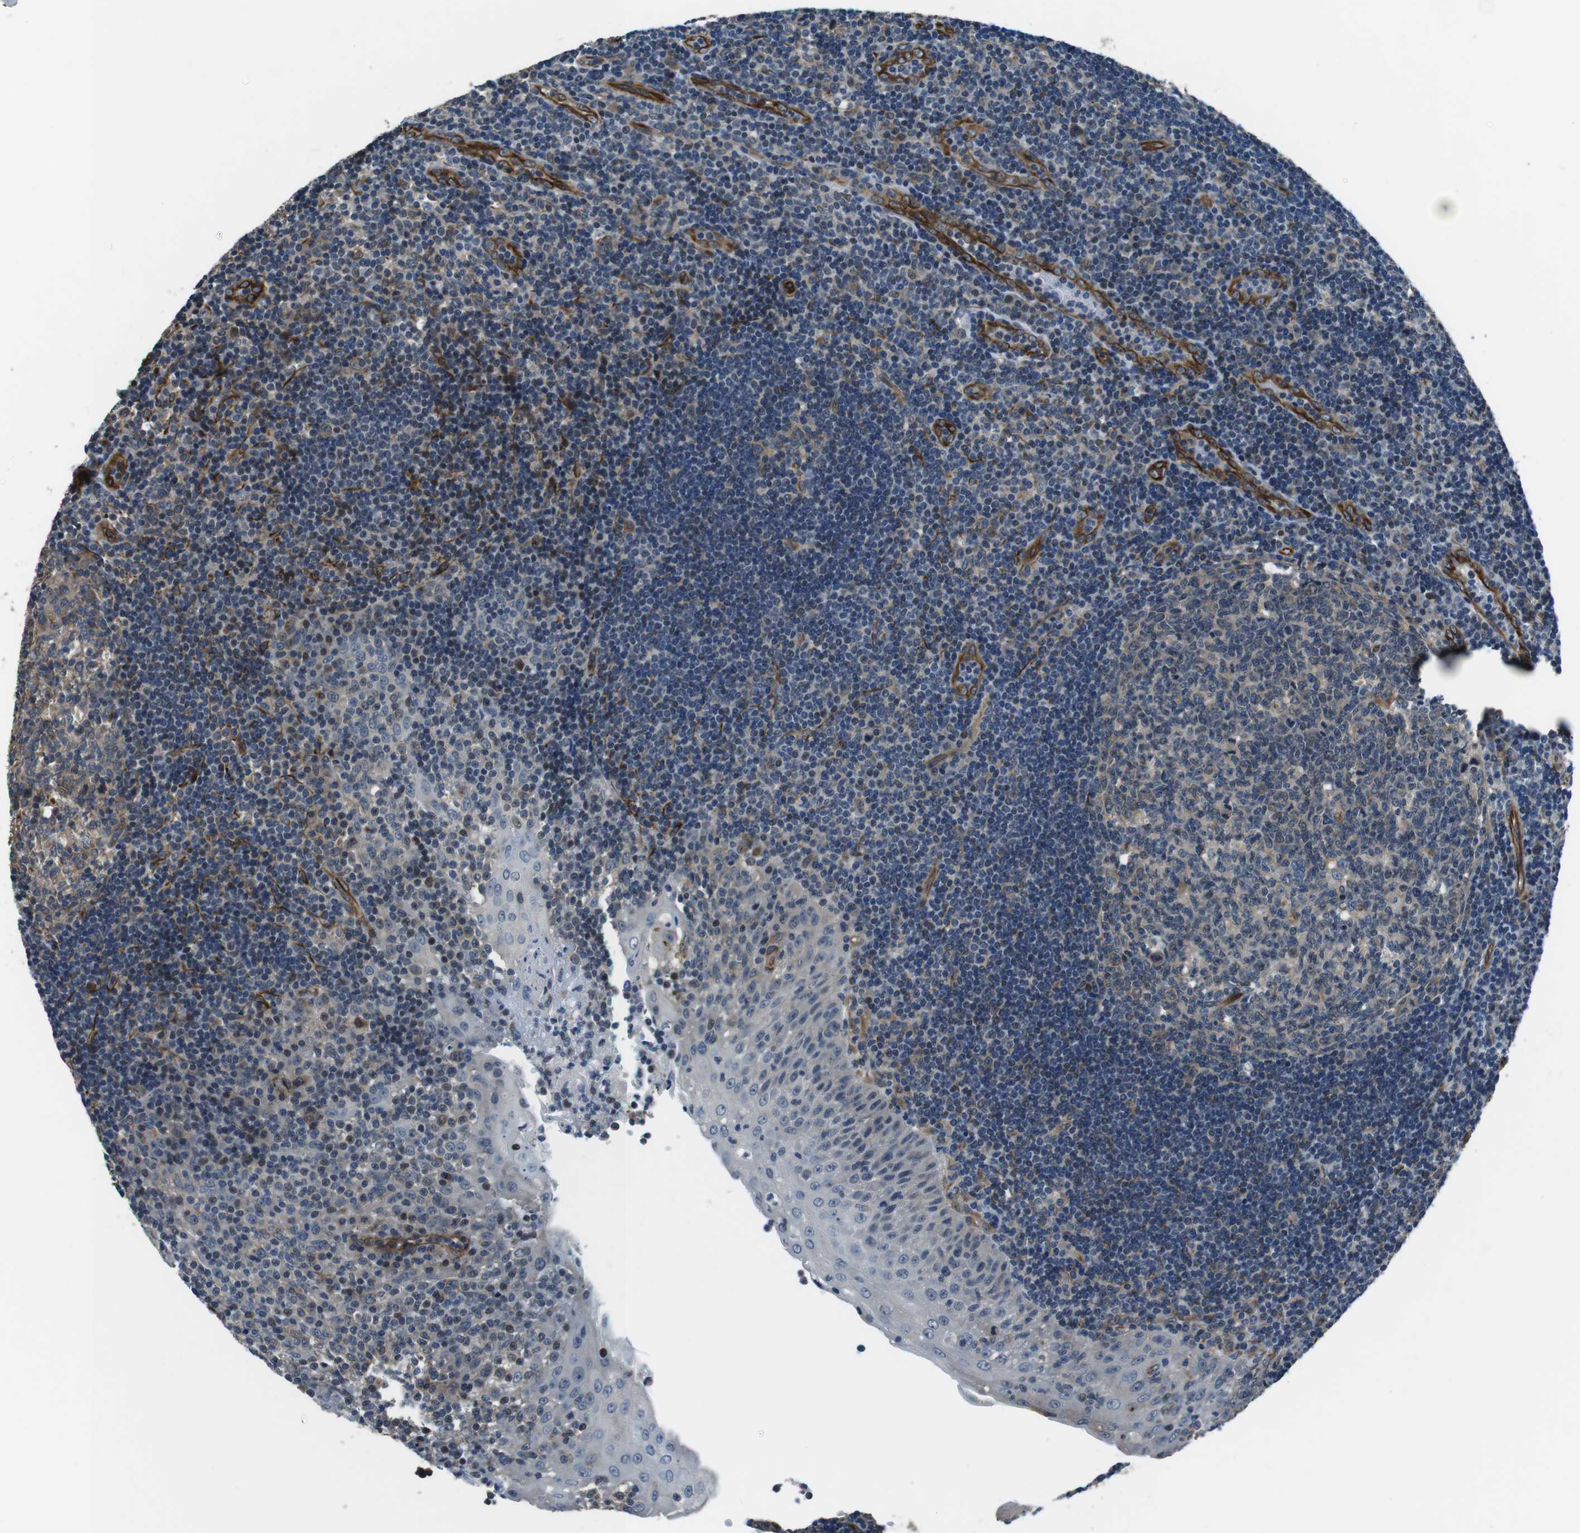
{"staining": {"intensity": "weak", "quantity": "25%-75%", "location": "cytoplasmic/membranous"}, "tissue": "tonsil", "cell_type": "Germinal center cells", "image_type": "normal", "snomed": [{"axis": "morphology", "description": "Normal tissue, NOS"}, {"axis": "topography", "description": "Tonsil"}], "caption": "DAB (3,3'-diaminobenzidine) immunohistochemical staining of unremarkable tonsil demonstrates weak cytoplasmic/membranous protein positivity in about 25%-75% of germinal center cells. The staining was performed using DAB (3,3'-diaminobenzidine), with brown indicating positive protein expression. Nuclei are stained blue with hematoxylin.", "gene": "LRRC49", "patient": {"sex": "female", "age": 40}}